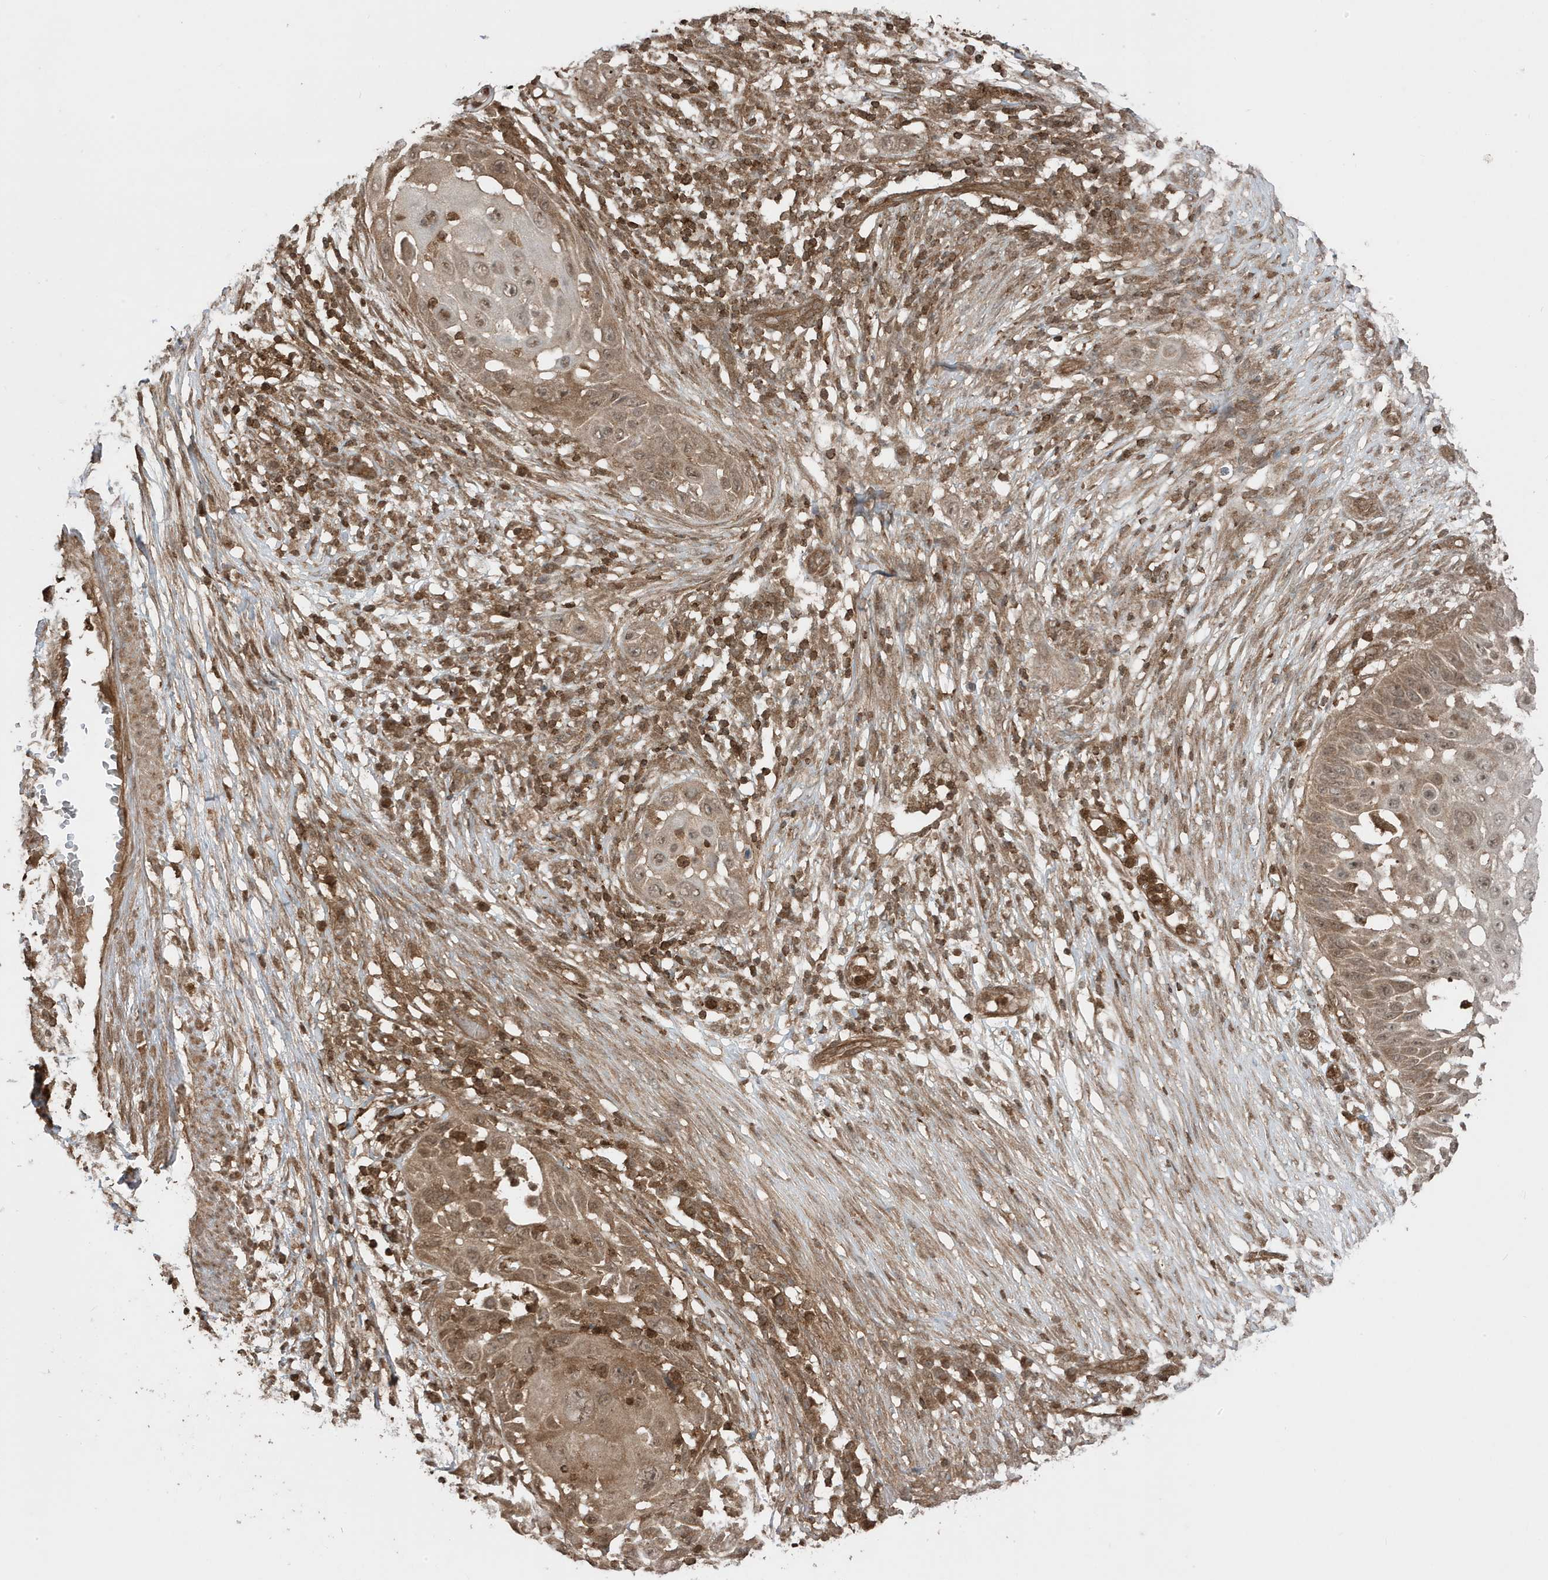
{"staining": {"intensity": "moderate", "quantity": ">75%", "location": "cytoplasmic/membranous"}, "tissue": "skin cancer", "cell_type": "Tumor cells", "image_type": "cancer", "snomed": [{"axis": "morphology", "description": "Squamous cell carcinoma, NOS"}, {"axis": "topography", "description": "Skin"}], "caption": "Skin cancer was stained to show a protein in brown. There is medium levels of moderate cytoplasmic/membranous positivity in approximately >75% of tumor cells.", "gene": "ASAP1", "patient": {"sex": "female", "age": 44}}